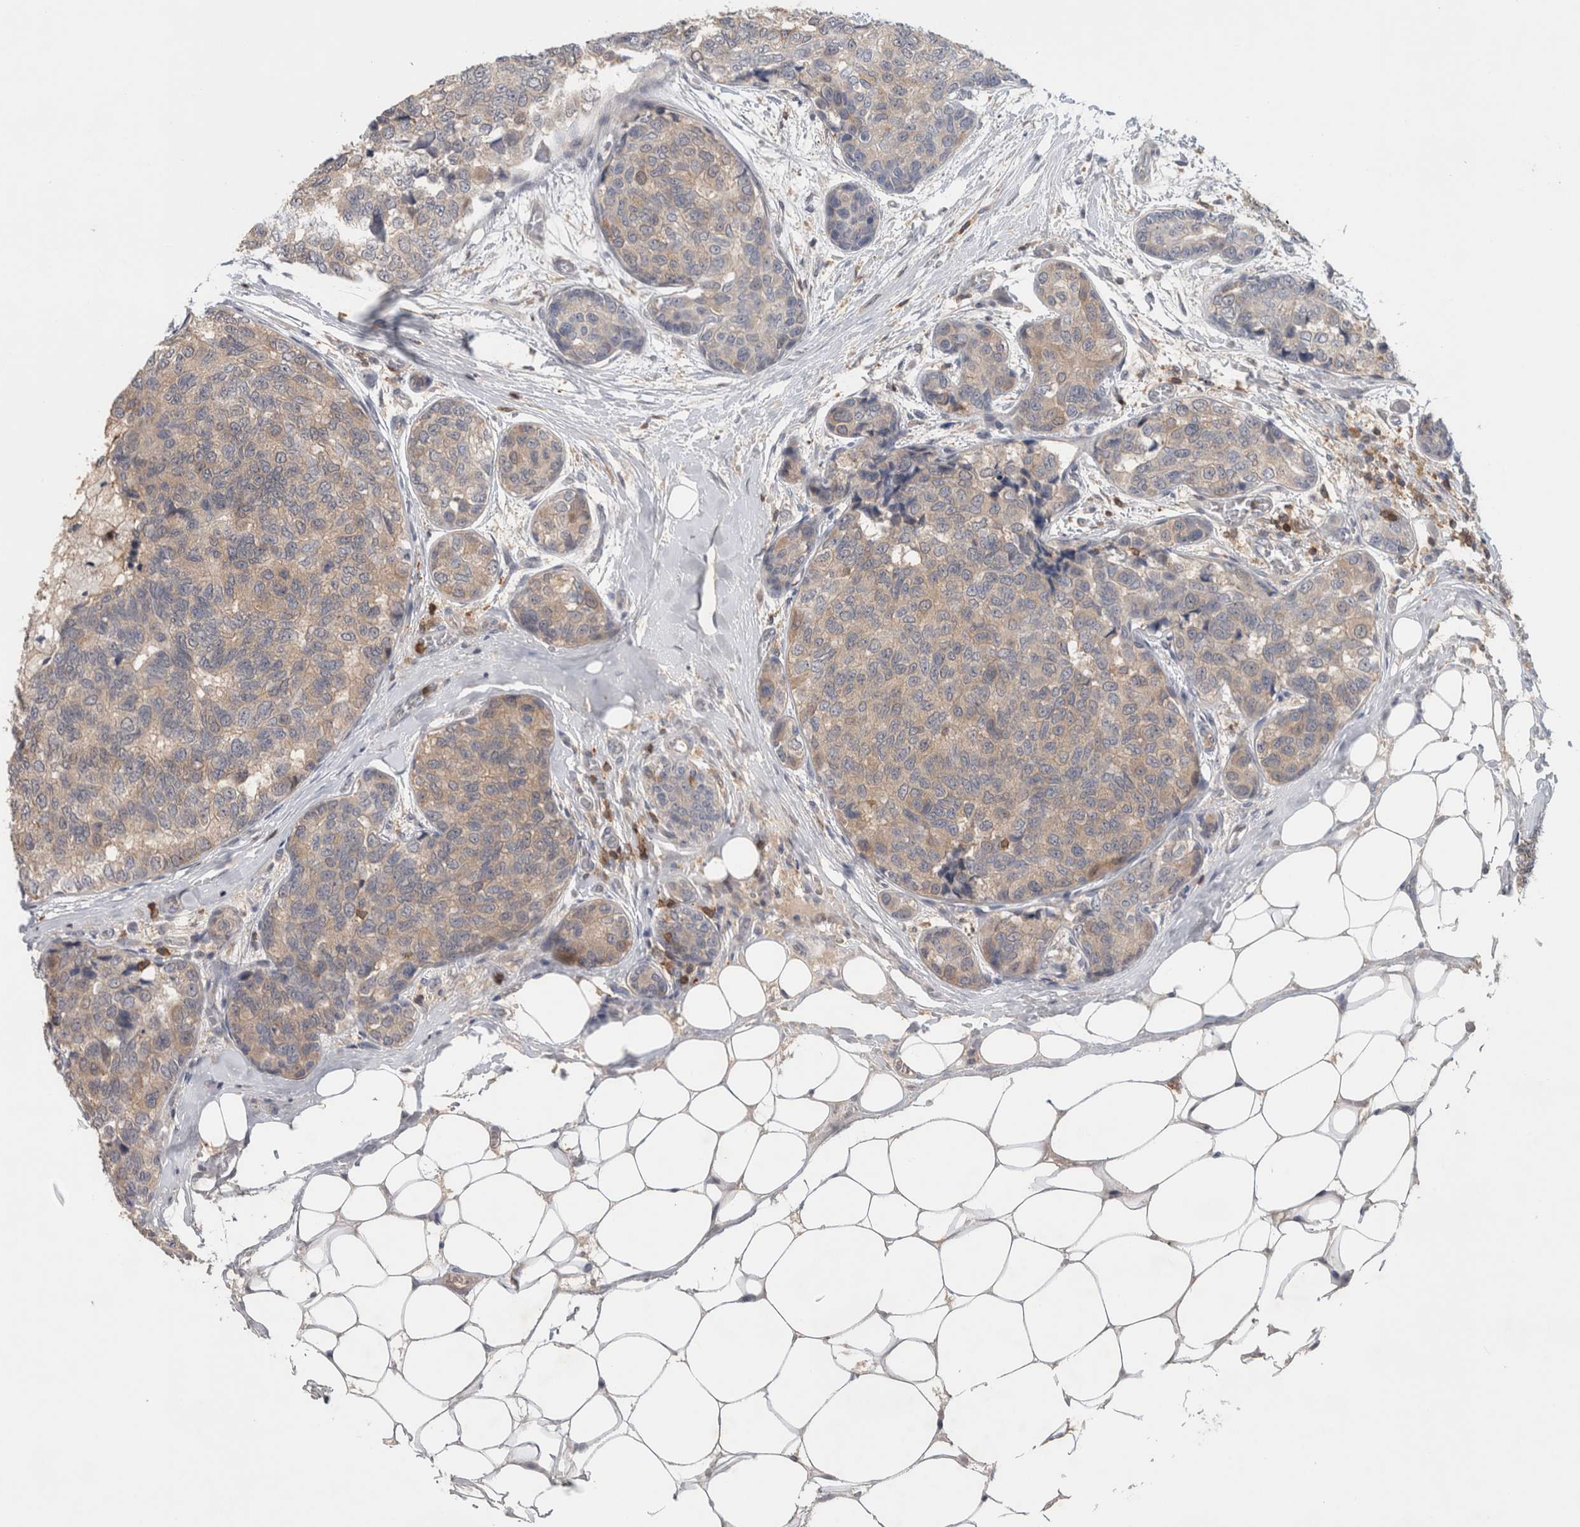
{"staining": {"intensity": "weak", "quantity": ">75%", "location": "cytoplasmic/membranous"}, "tissue": "breast cancer", "cell_type": "Tumor cells", "image_type": "cancer", "snomed": [{"axis": "morphology", "description": "Normal tissue, NOS"}, {"axis": "morphology", "description": "Duct carcinoma"}, {"axis": "topography", "description": "Breast"}], "caption": "An image showing weak cytoplasmic/membranous expression in about >75% of tumor cells in breast cancer, as visualized by brown immunohistochemical staining.", "gene": "GFRA2", "patient": {"sex": "female", "age": 43}}